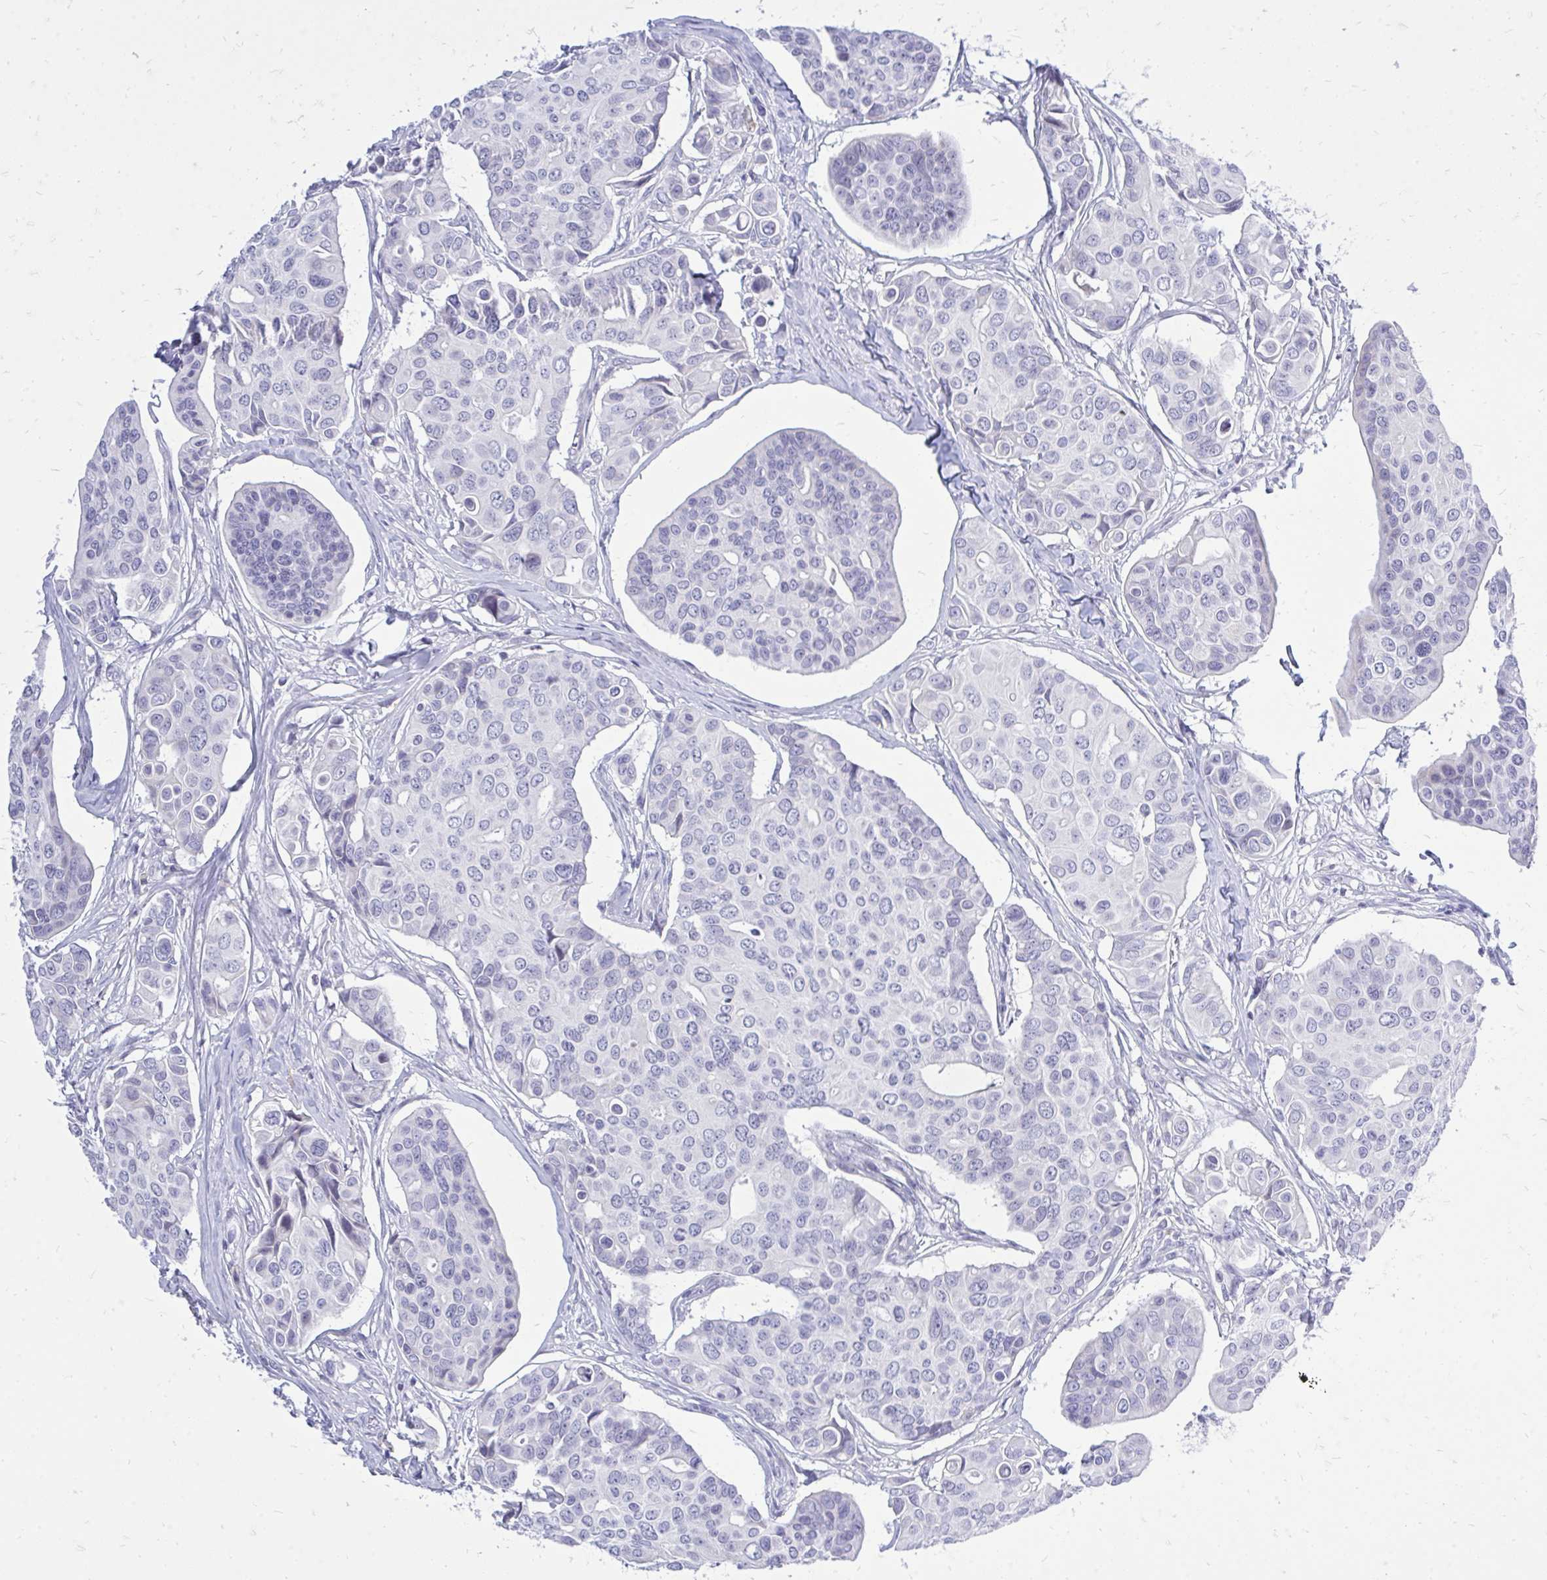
{"staining": {"intensity": "negative", "quantity": "none", "location": "none"}, "tissue": "breast cancer", "cell_type": "Tumor cells", "image_type": "cancer", "snomed": [{"axis": "morphology", "description": "Normal tissue, NOS"}, {"axis": "morphology", "description": "Duct carcinoma"}, {"axis": "topography", "description": "Skin"}, {"axis": "topography", "description": "Breast"}], "caption": "A high-resolution micrograph shows IHC staining of breast intraductal carcinoma, which displays no significant positivity in tumor cells.", "gene": "GABRA1", "patient": {"sex": "female", "age": 54}}